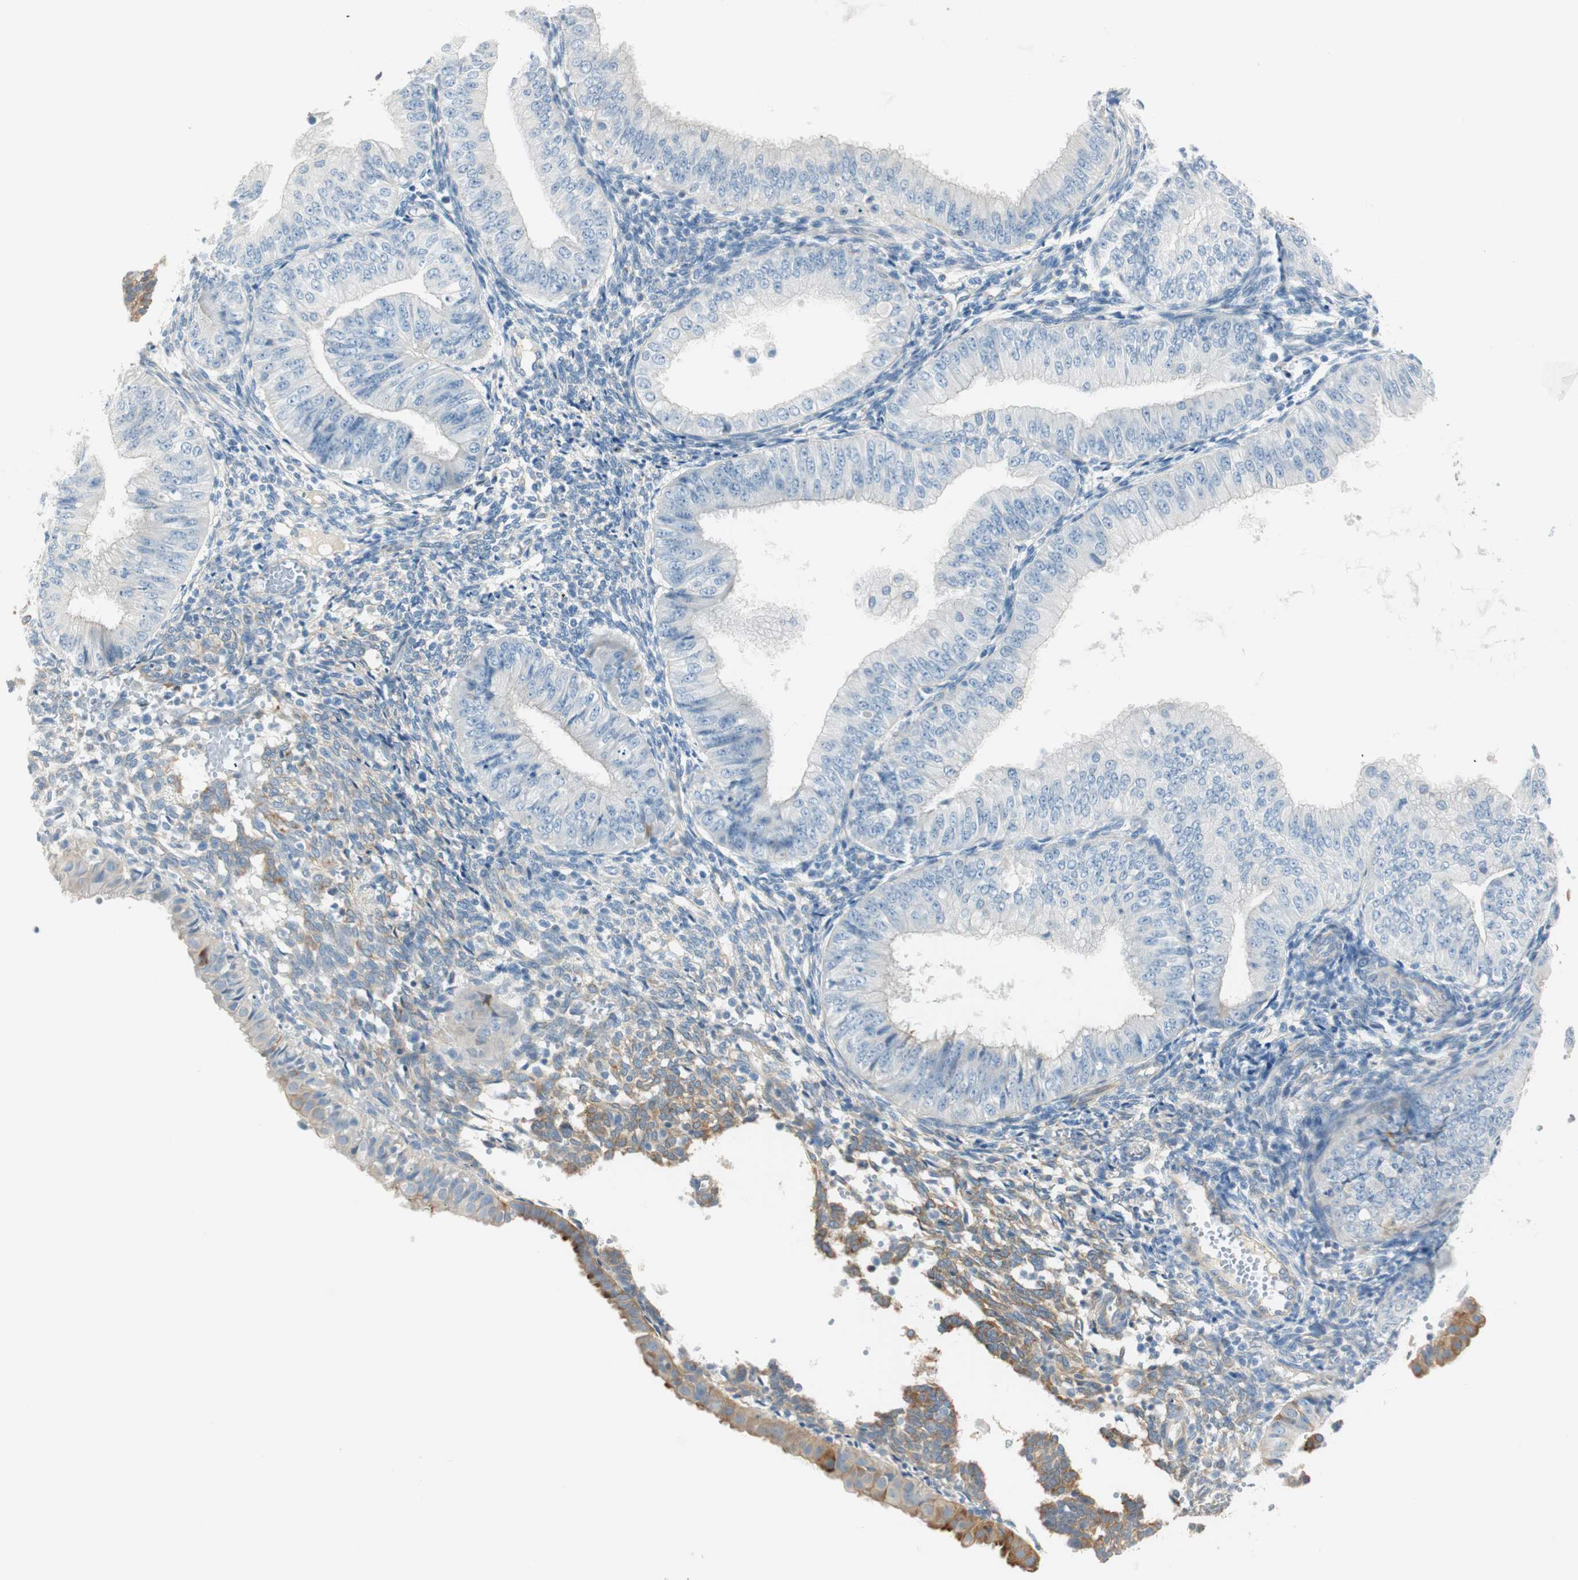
{"staining": {"intensity": "negative", "quantity": "none", "location": "none"}, "tissue": "endometrial cancer", "cell_type": "Tumor cells", "image_type": "cancer", "snomed": [{"axis": "morphology", "description": "Normal tissue, NOS"}, {"axis": "morphology", "description": "Adenocarcinoma, NOS"}, {"axis": "topography", "description": "Endometrium"}], "caption": "Protein analysis of endometrial cancer (adenocarcinoma) demonstrates no significant positivity in tumor cells. (DAB (3,3'-diaminobenzidine) immunohistochemistry (IHC) with hematoxylin counter stain).", "gene": "CDK3", "patient": {"sex": "female", "age": 53}}